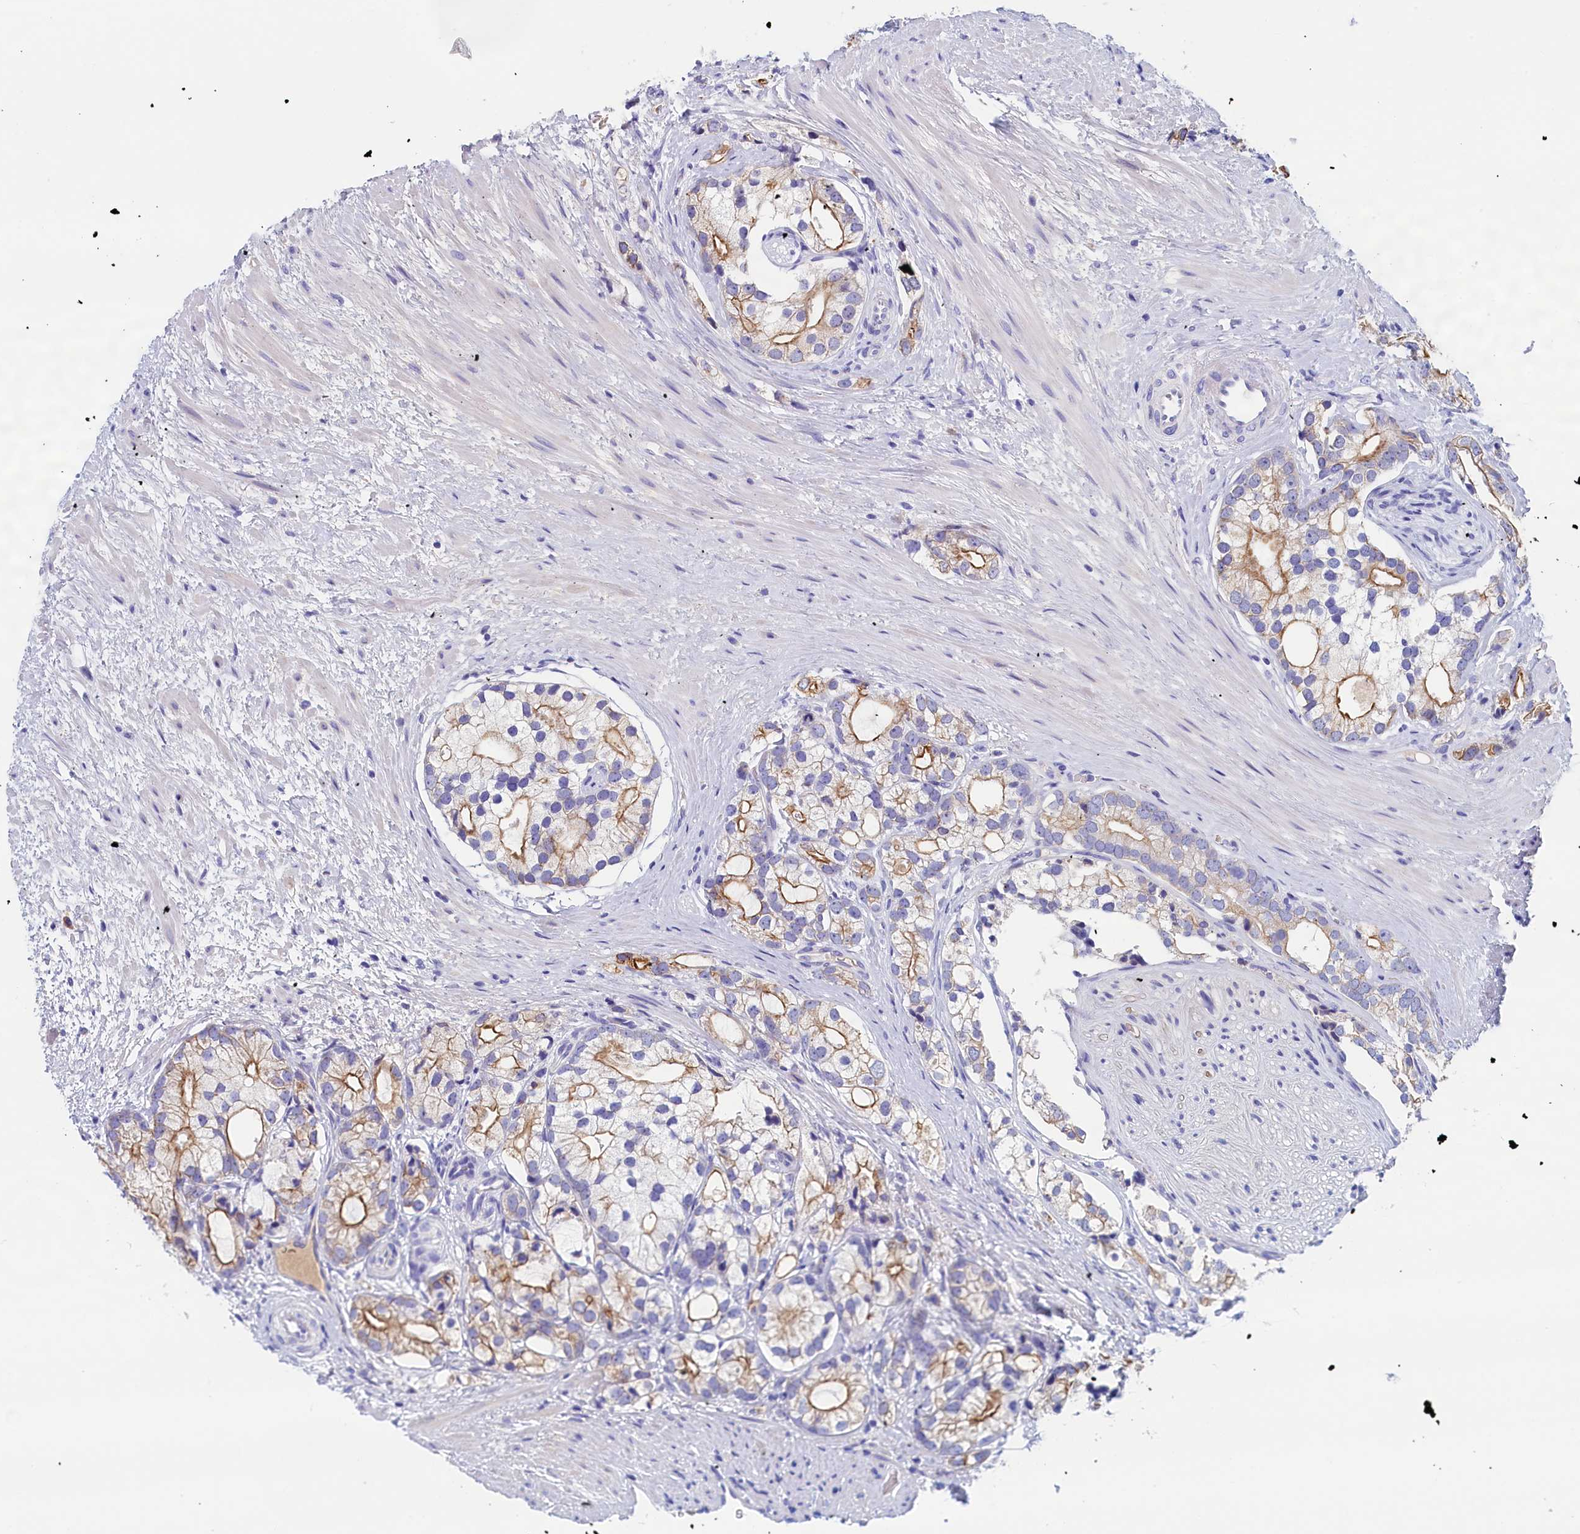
{"staining": {"intensity": "moderate", "quantity": "25%-75%", "location": "cytoplasmic/membranous"}, "tissue": "prostate cancer", "cell_type": "Tumor cells", "image_type": "cancer", "snomed": [{"axis": "morphology", "description": "Adenocarcinoma, High grade"}, {"axis": "topography", "description": "Prostate"}], "caption": "Immunohistochemical staining of prostate cancer reveals moderate cytoplasmic/membranous protein positivity in approximately 25%-75% of tumor cells. The protein of interest is shown in brown color, while the nuclei are stained blue.", "gene": "GUCA1C", "patient": {"sex": "male", "age": 75}}